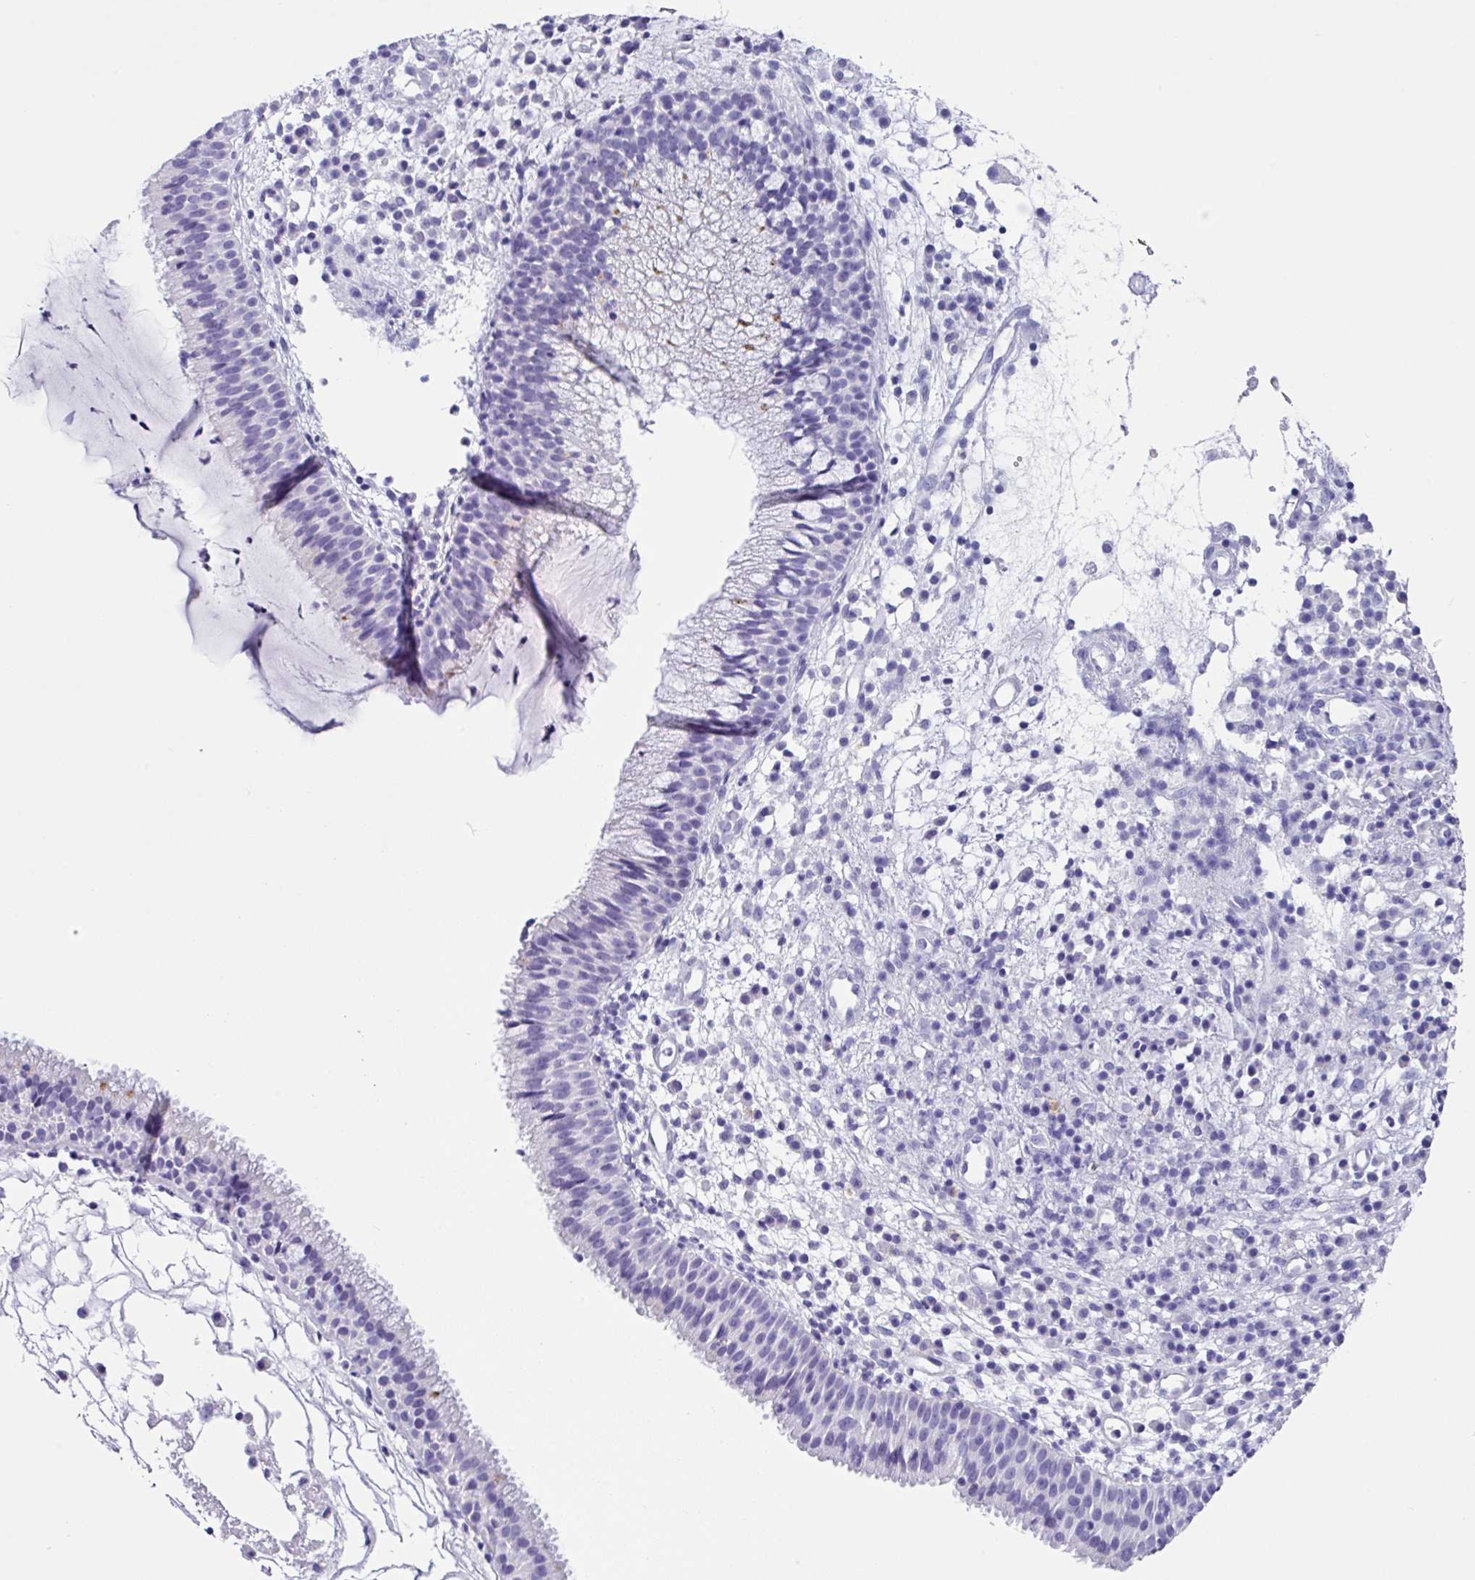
{"staining": {"intensity": "negative", "quantity": "none", "location": "none"}, "tissue": "nasopharynx", "cell_type": "Respiratory epithelial cells", "image_type": "normal", "snomed": [{"axis": "morphology", "description": "Normal tissue, NOS"}, {"axis": "topography", "description": "Nasopharynx"}], "caption": "DAB immunohistochemical staining of normal nasopharynx shows no significant expression in respiratory epithelial cells. Nuclei are stained in blue.", "gene": "ZG16", "patient": {"sex": "male", "age": 21}}